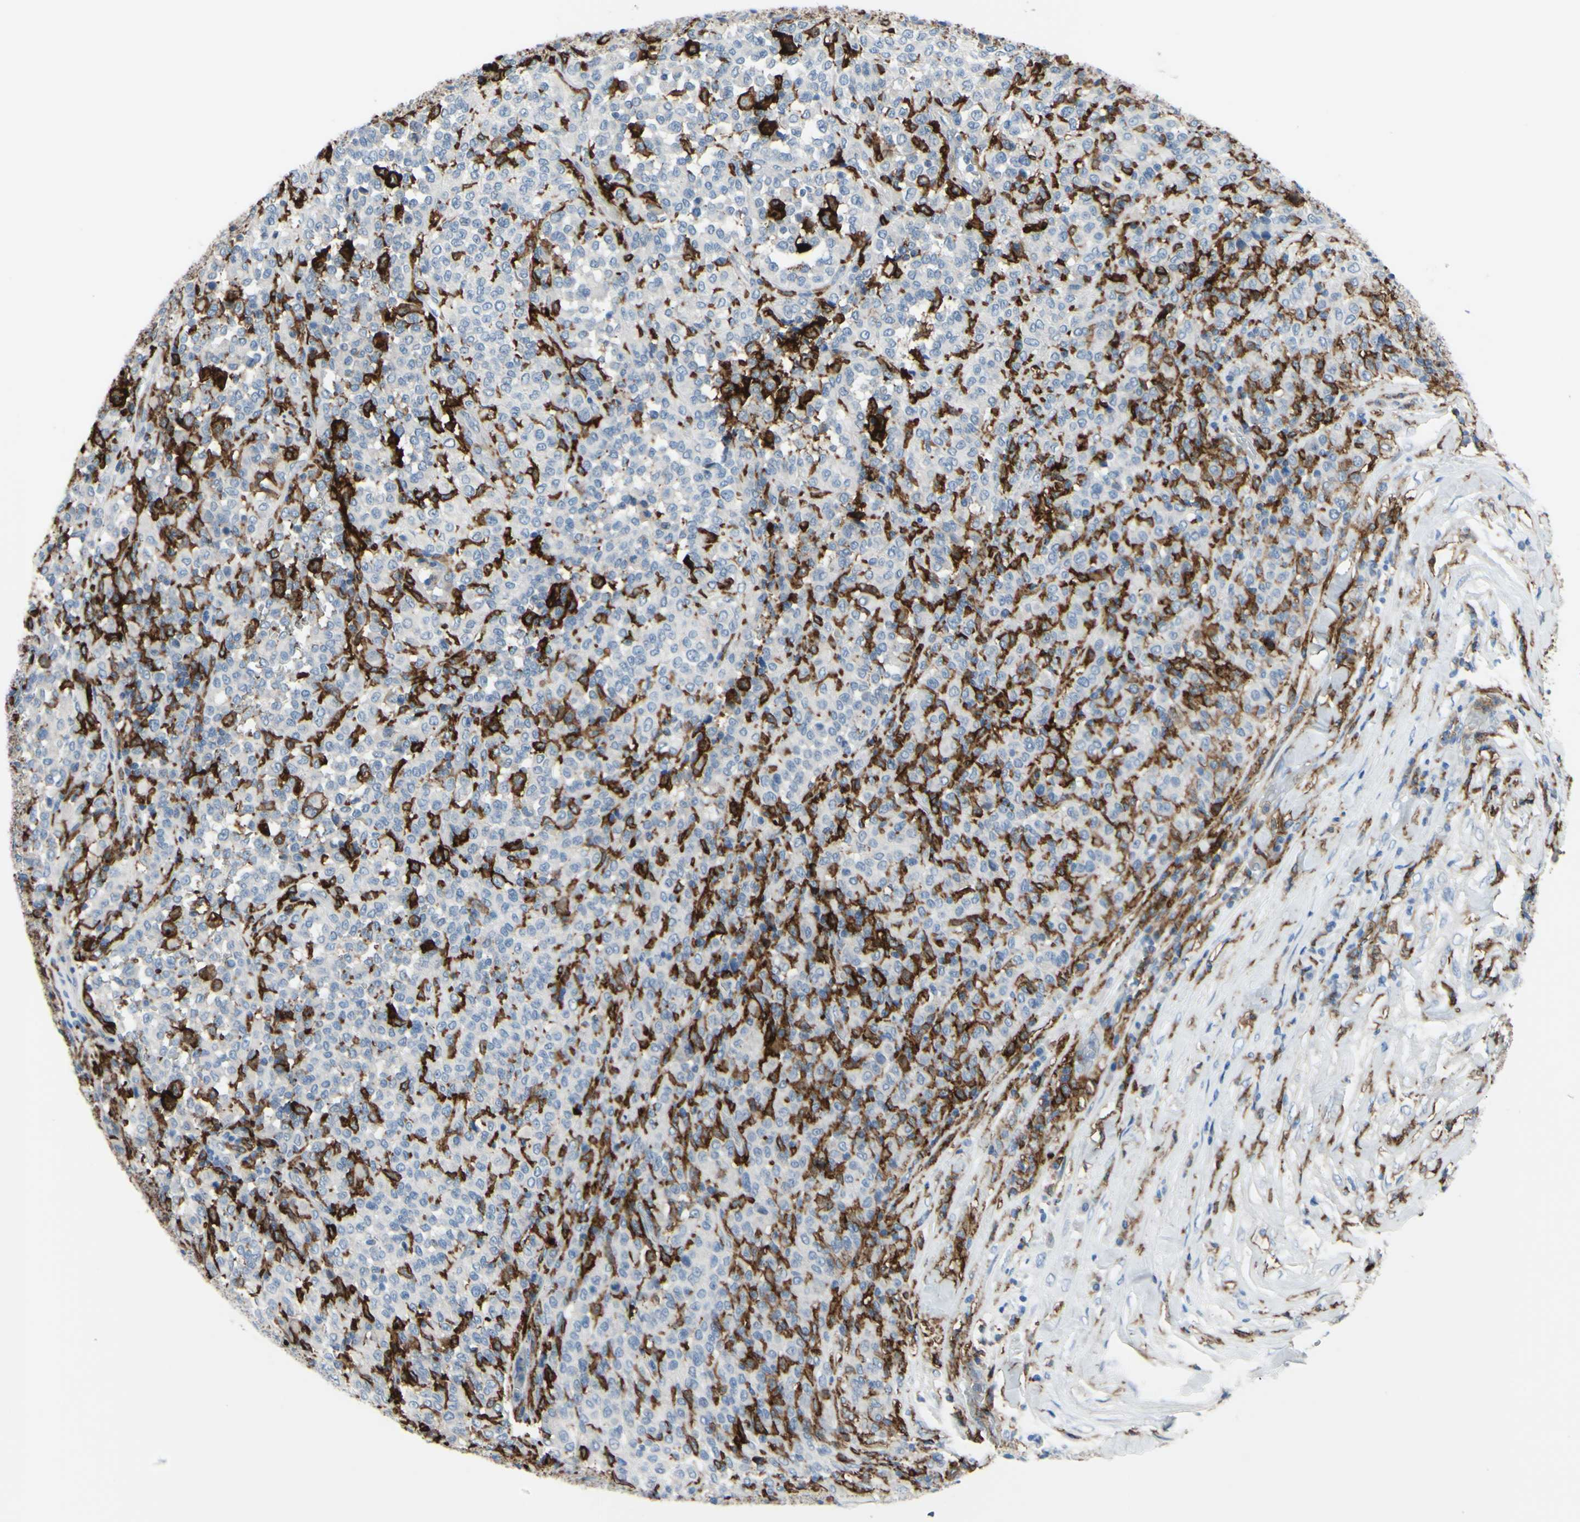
{"staining": {"intensity": "negative", "quantity": "none", "location": "none"}, "tissue": "melanoma", "cell_type": "Tumor cells", "image_type": "cancer", "snomed": [{"axis": "morphology", "description": "Malignant melanoma, Metastatic site"}, {"axis": "topography", "description": "Pancreas"}], "caption": "Immunohistochemistry (IHC) of human malignant melanoma (metastatic site) shows no expression in tumor cells.", "gene": "FCGR2A", "patient": {"sex": "female", "age": 30}}